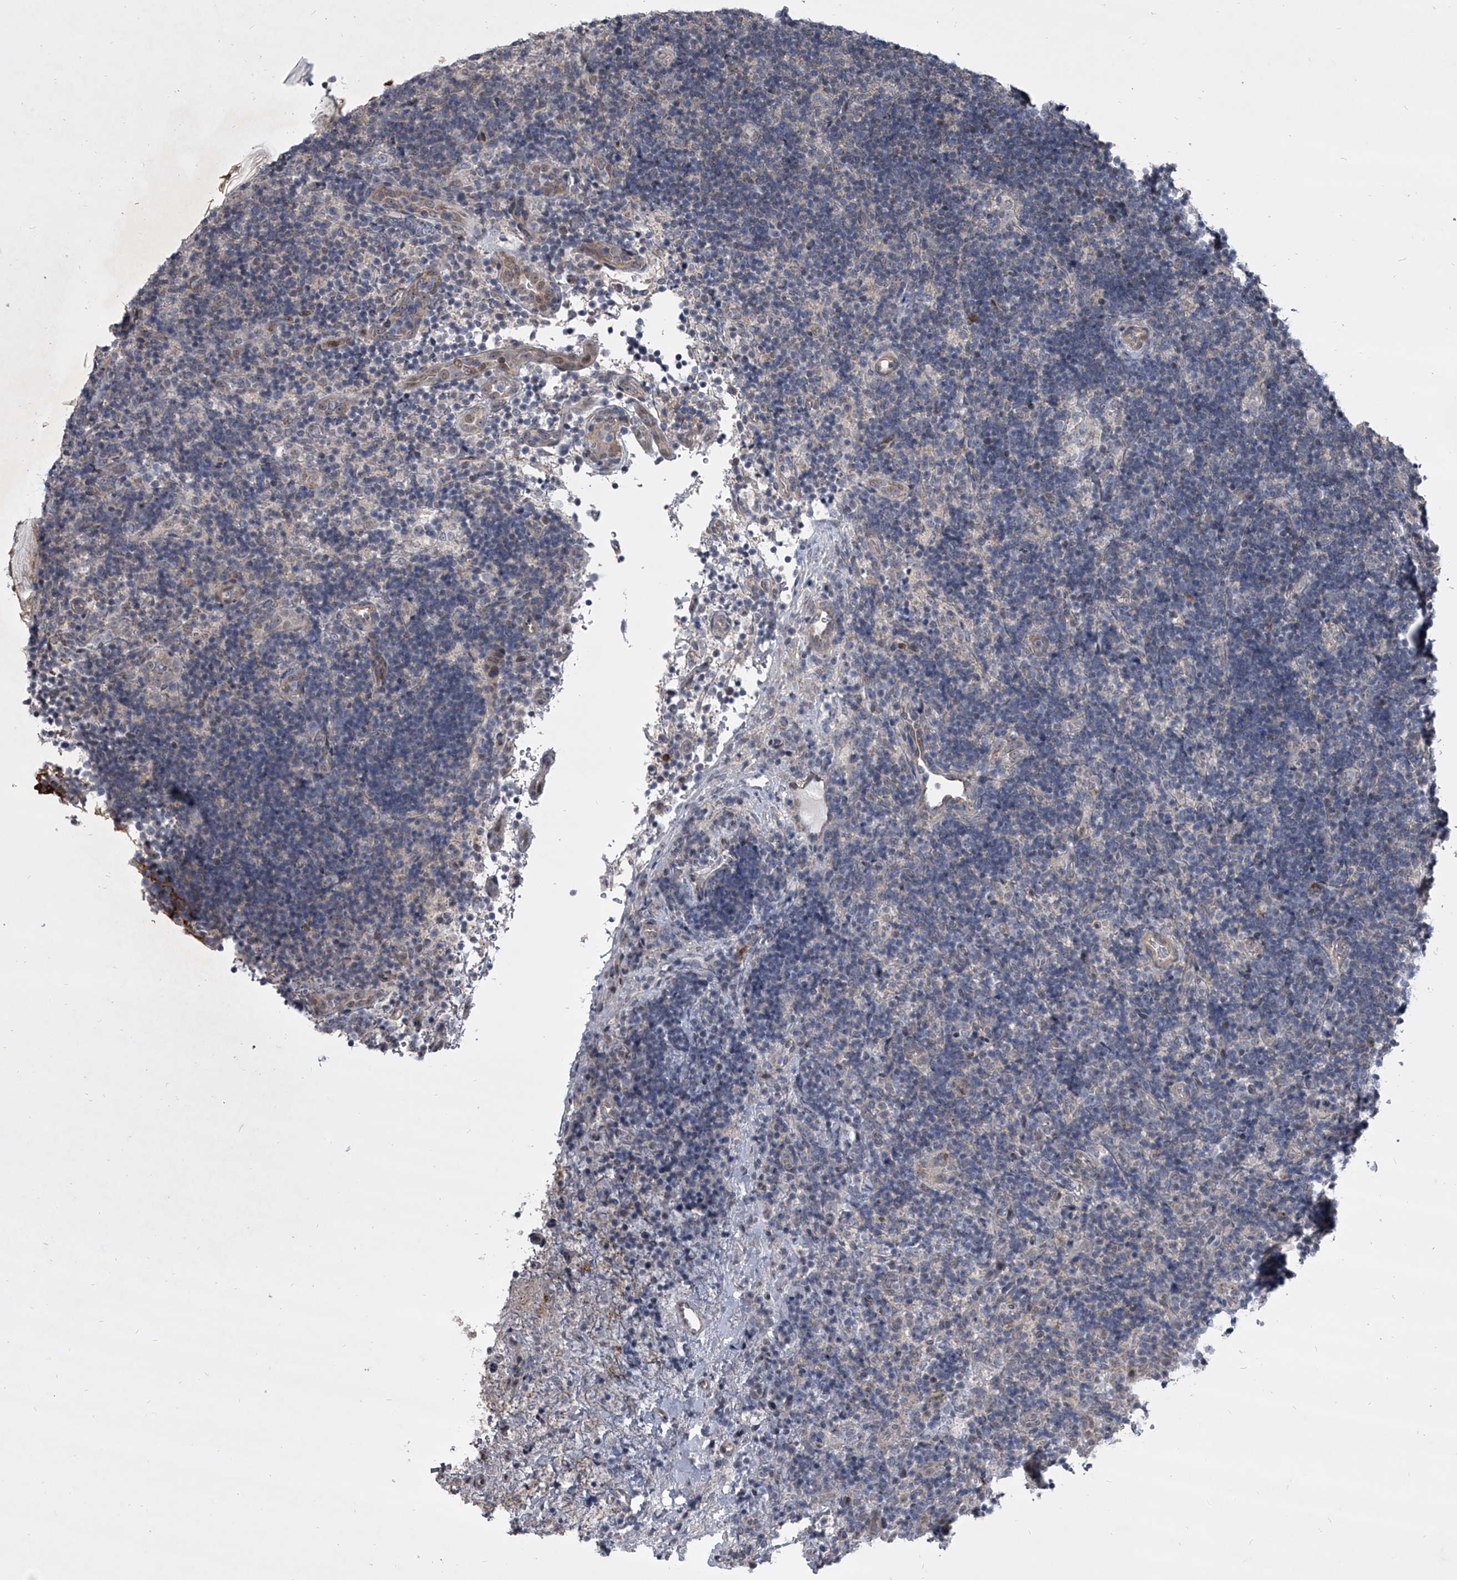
{"staining": {"intensity": "negative", "quantity": "none", "location": "none"}, "tissue": "lymph node", "cell_type": "Germinal center cells", "image_type": "normal", "snomed": [{"axis": "morphology", "description": "Normal tissue, NOS"}, {"axis": "topography", "description": "Lymph node"}], "caption": "Human lymph node stained for a protein using immunohistochemistry exhibits no staining in germinal center cells.", "gene": "HEATR6", "patient": {"sex": "female", "age": 22}}